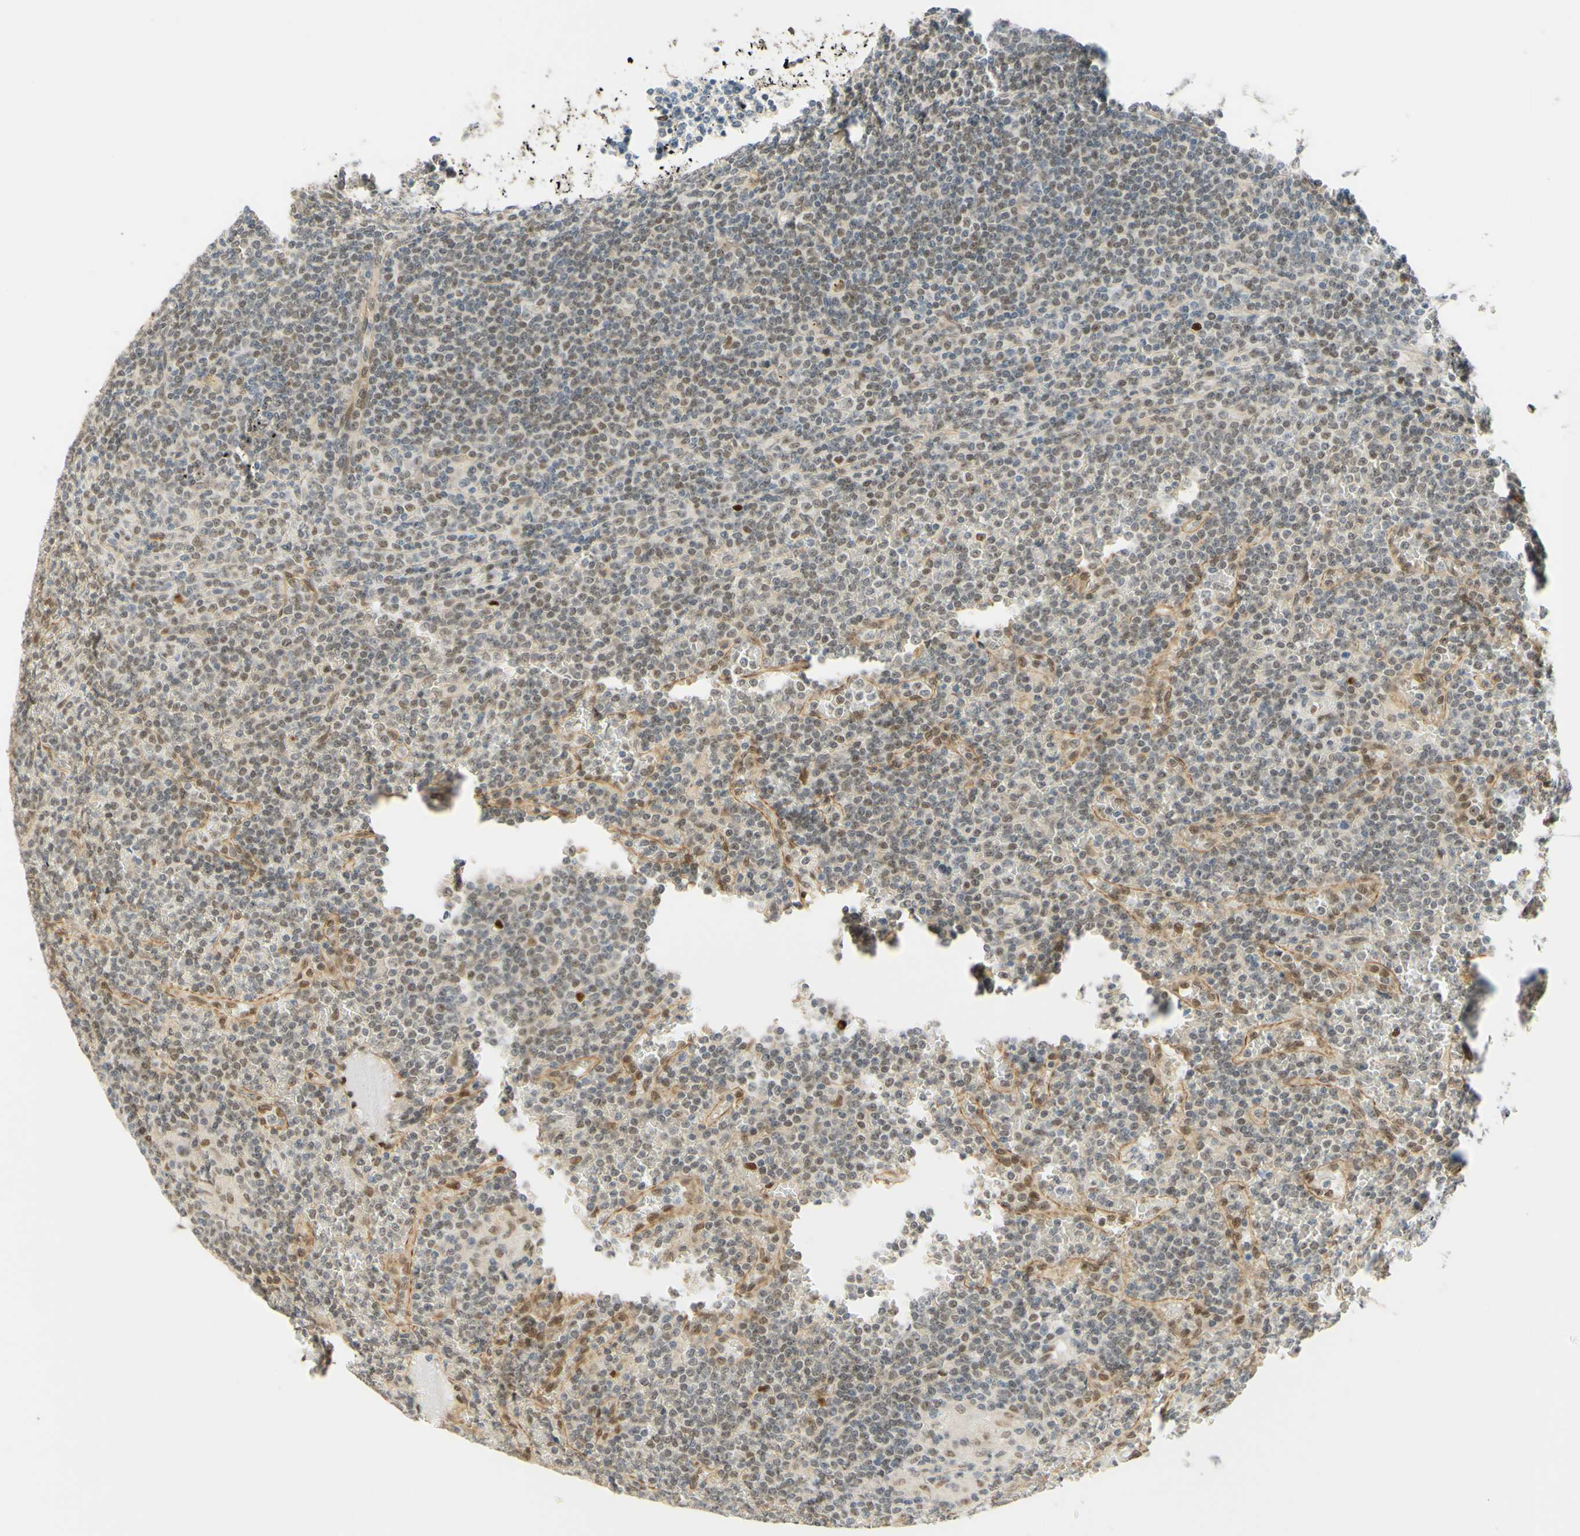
{"staining": {"intensity": "weak", "quantity": "25%-75%", "location": "nuclear"}, "tissue": "lymphoma", "cell_type": "Tumor cells", "image_type": "cancer", "snomed": [{"axis": "morphology", "description": "Malignant lymphoma, non-Hodgkin's type, Low grade"}, {"axis": "topography", "description": "Spleen"}], "caption": "Tumor cells display weak nuclear expression in about 25%-75% of cells in malignant lymphoma, non-Hodgkin's type (low-grade). The protein is stained brown, and the nuclei are stained in blue (DAB (3,3'-diaminobenzidine) IHC with brightfield microscopy, high magnification).", "gene": "POLB", "patient": {"sex": "female", "age": 19}}